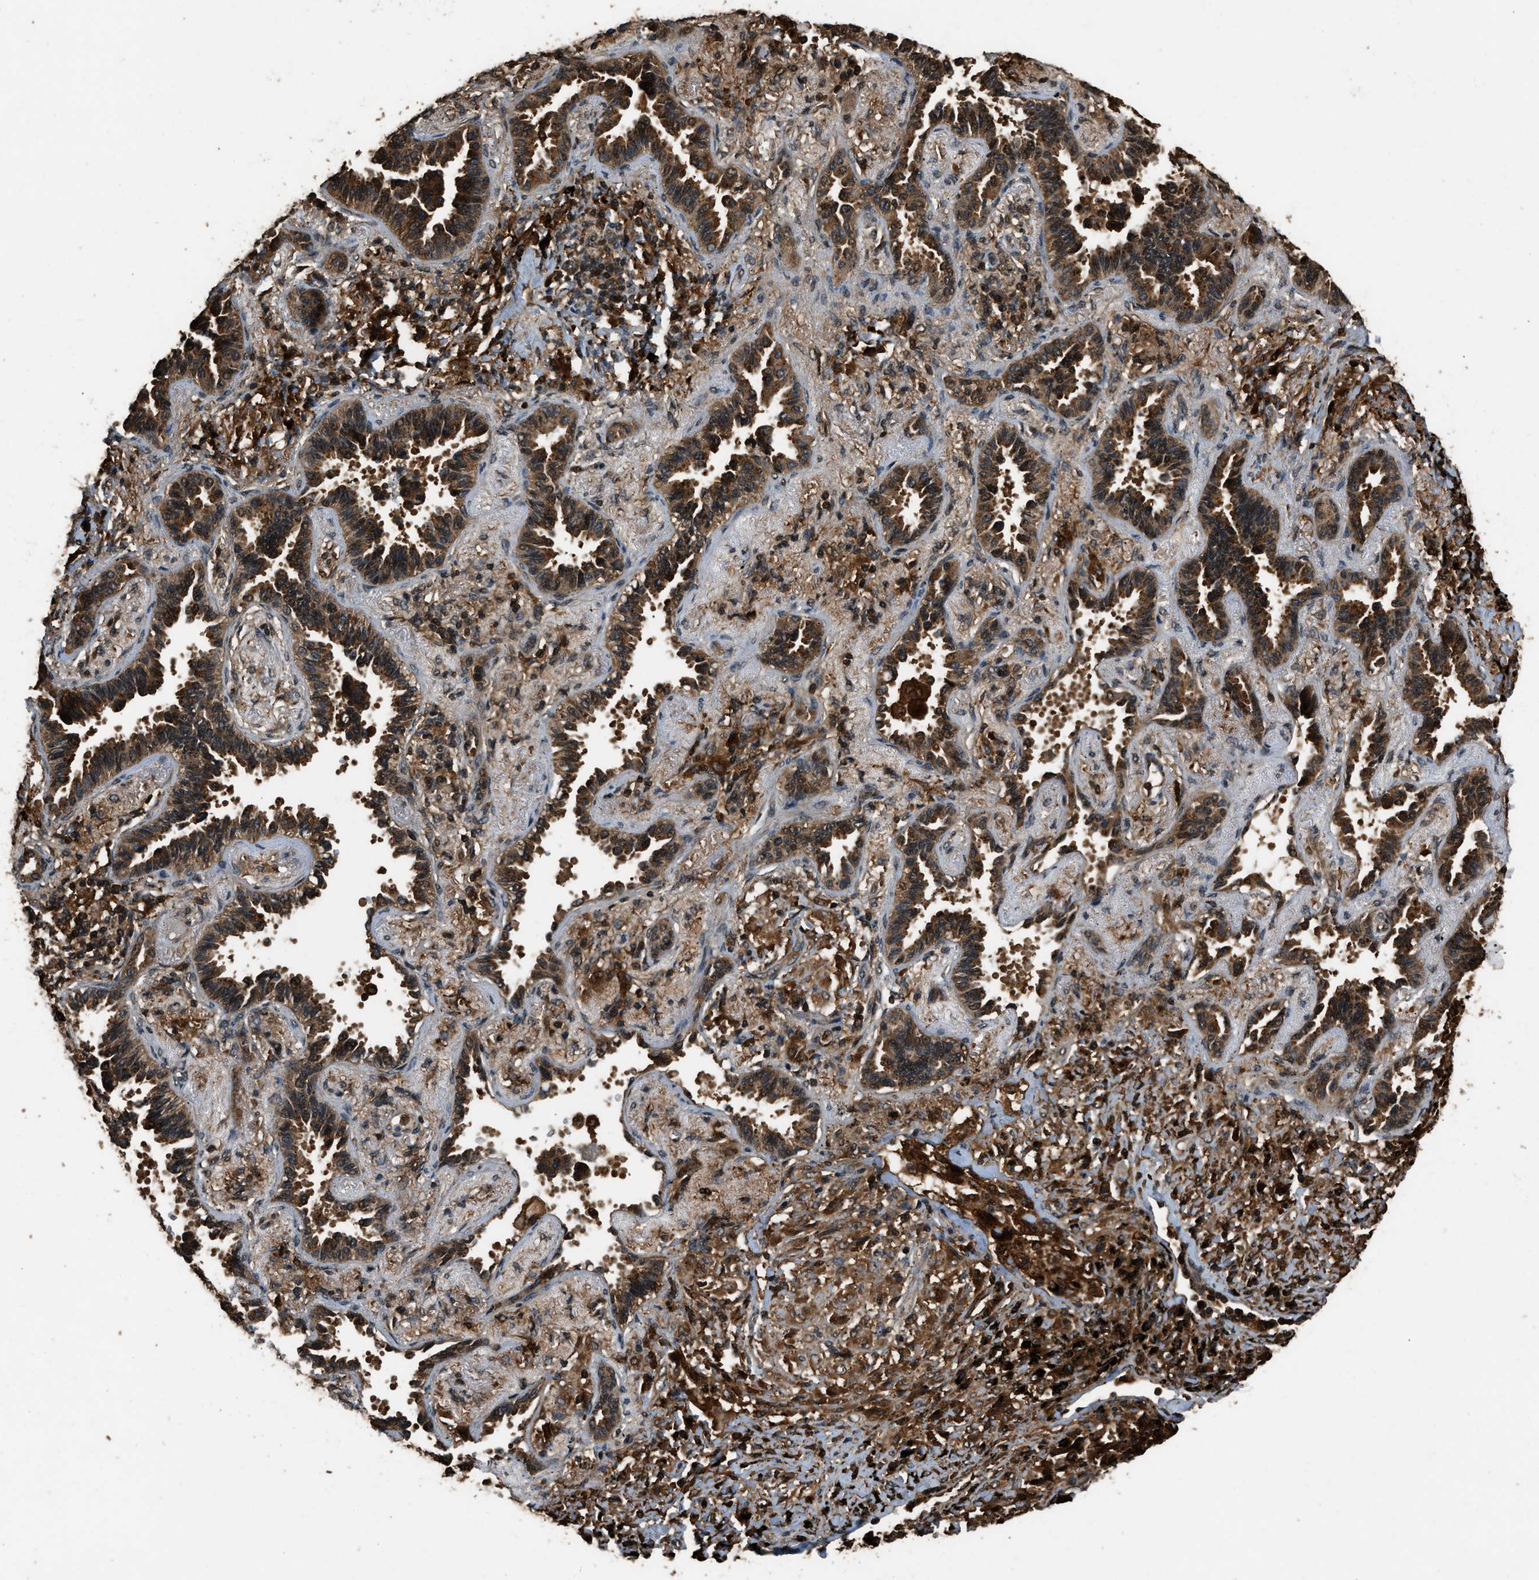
{"staining": {"intensity": "moderate", "quantity": ">75%", "location": "cytoplasmic/membranous"}, "tissue": "lung cancer", "cell_type": "Tumor cells", "image_type": "cancer", "snomed": [{"axis": "morphology", "description": "Adenocarcinoma, NOS"}, {"axis": "topography", "description": "Lung"}], "caption": "A brown stain shows moderate cytoplasmic/membranous positivity of a protein in lung adenocarcinoma tumor cells. (Stains: DAB in brown, nuclei in blue, Microscopy: brightfield microscopy at high magnification).", "gene": "RAP2A", "patient": {"sex": "male", "age": 59}}